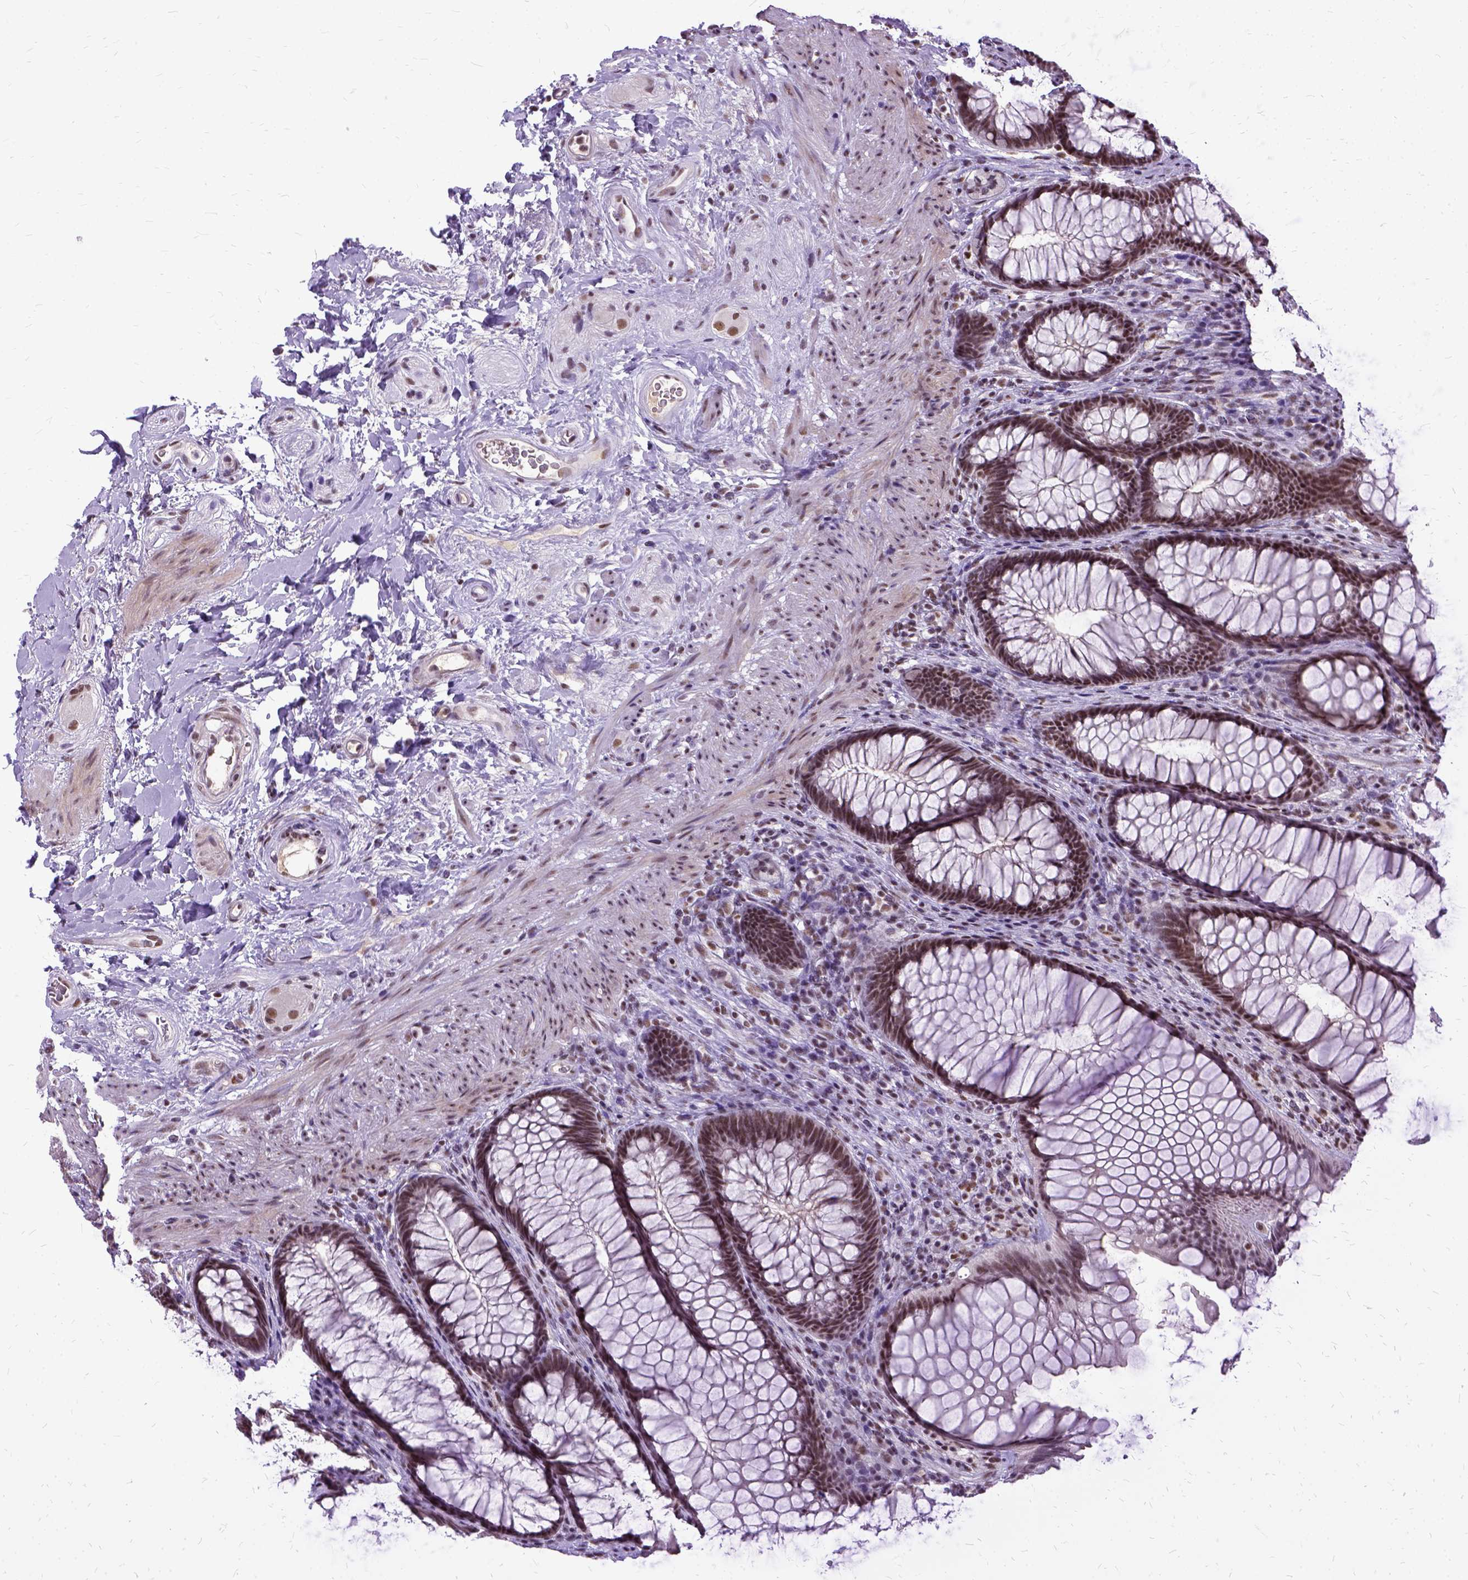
{"staining": {"intensity": "moderate", "quantity": ">75%", "location": "nuclear"}, "tissue": "rectum", "cell_type": "Glandular cells", "image_type": "normal", "snomed": [{"axis": "morphology", "description": "Normal tissue, NOS"}, {"axis": "topography", "description": "Smooth muscle"}, {"axis": "topography", "description": "Rectum"}], "caption": "DAB immunohistochemical staining of benign human rectum shows moderate nuclear protein positivity in approximately >75% of glandular cells.", "gene": "SETD1A", "patient": {"sex": "male", "age": 53}}